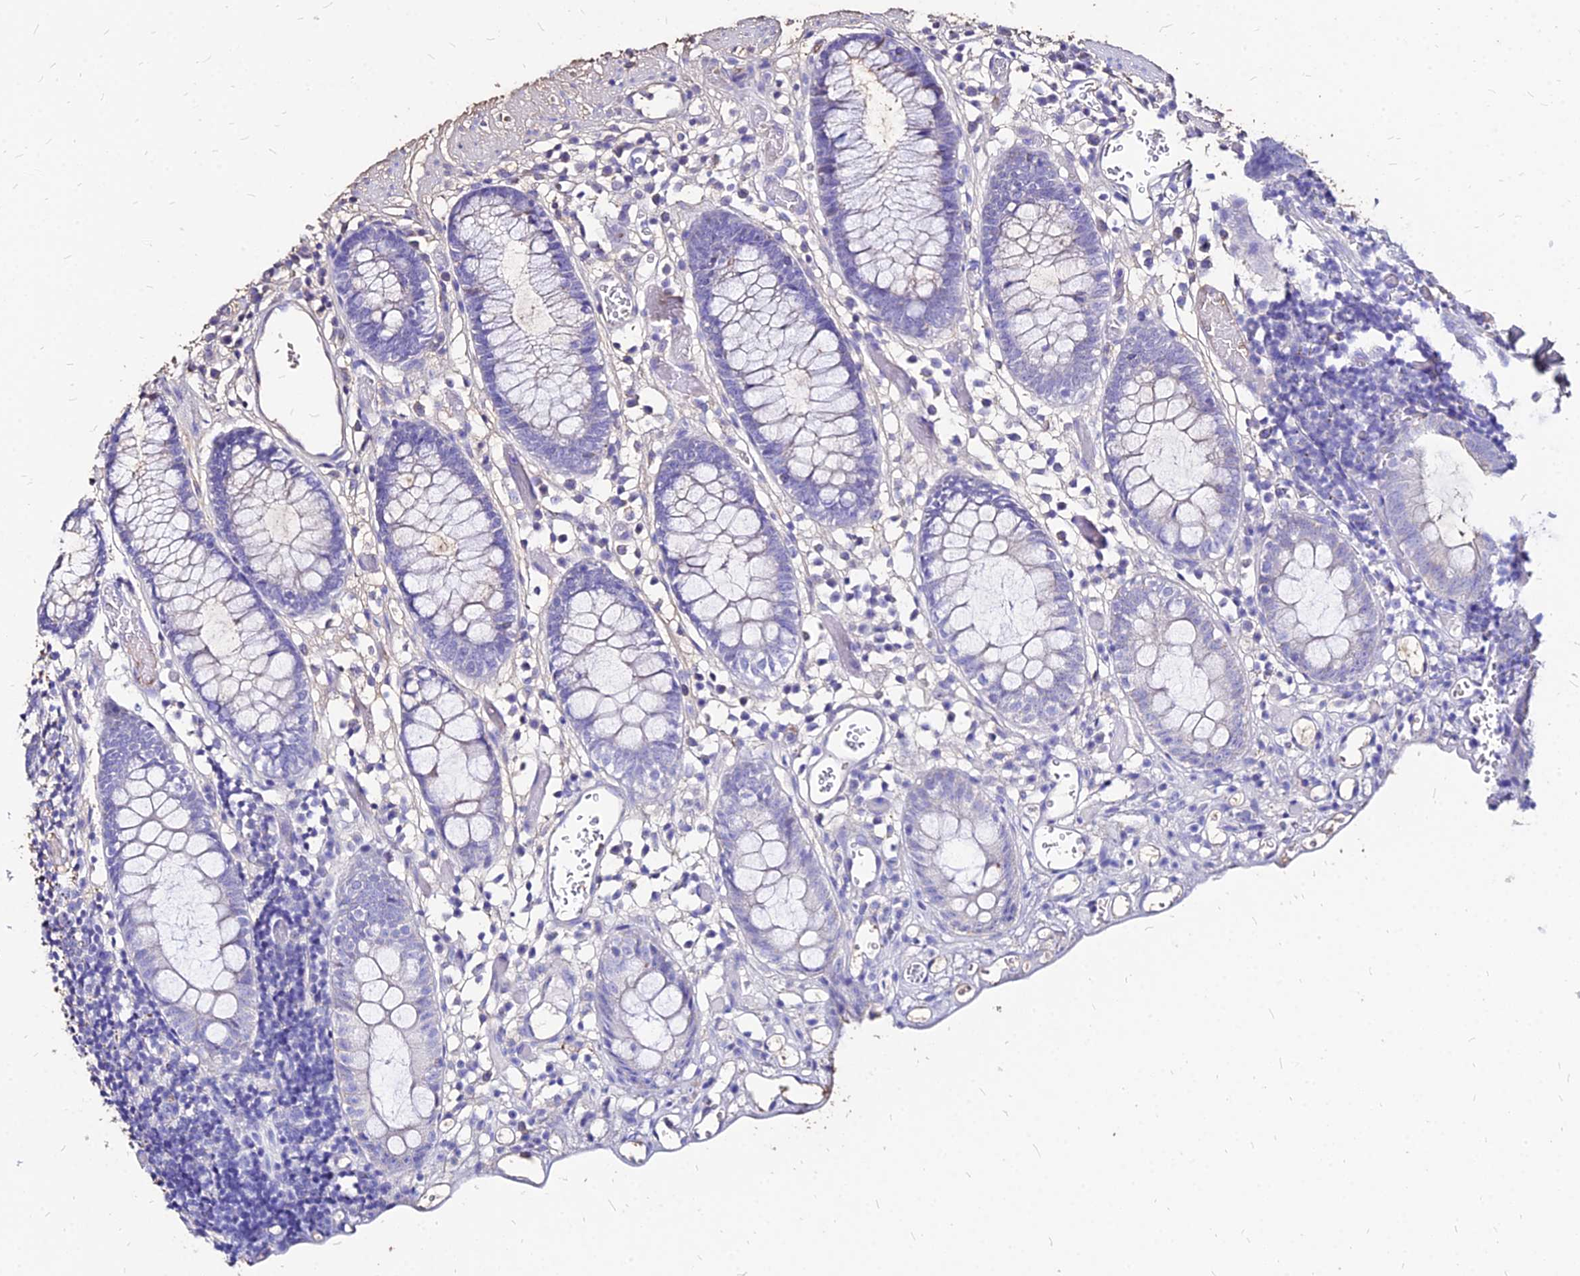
{"staining": {"intensity": "weak", "quantity": ">75%", "location": "cytoplasmic/membranous"}, "tissue": "colon", "cell_type": "Endothelial cells", "image_type": "normal", "snomed": [{"axis": "morphology", "description": "Normal tissue, NOS"}, {"axis": "topography", "description": "Colon"}], "caption": "An image showing weak cytoplasmic/membranous expression in approximately >75% of endothelial cells in benign colon, as visualized by brown immunohistochemical staining.", "gene": "NME5", "patient": {"sex": "male", "age": 14}}